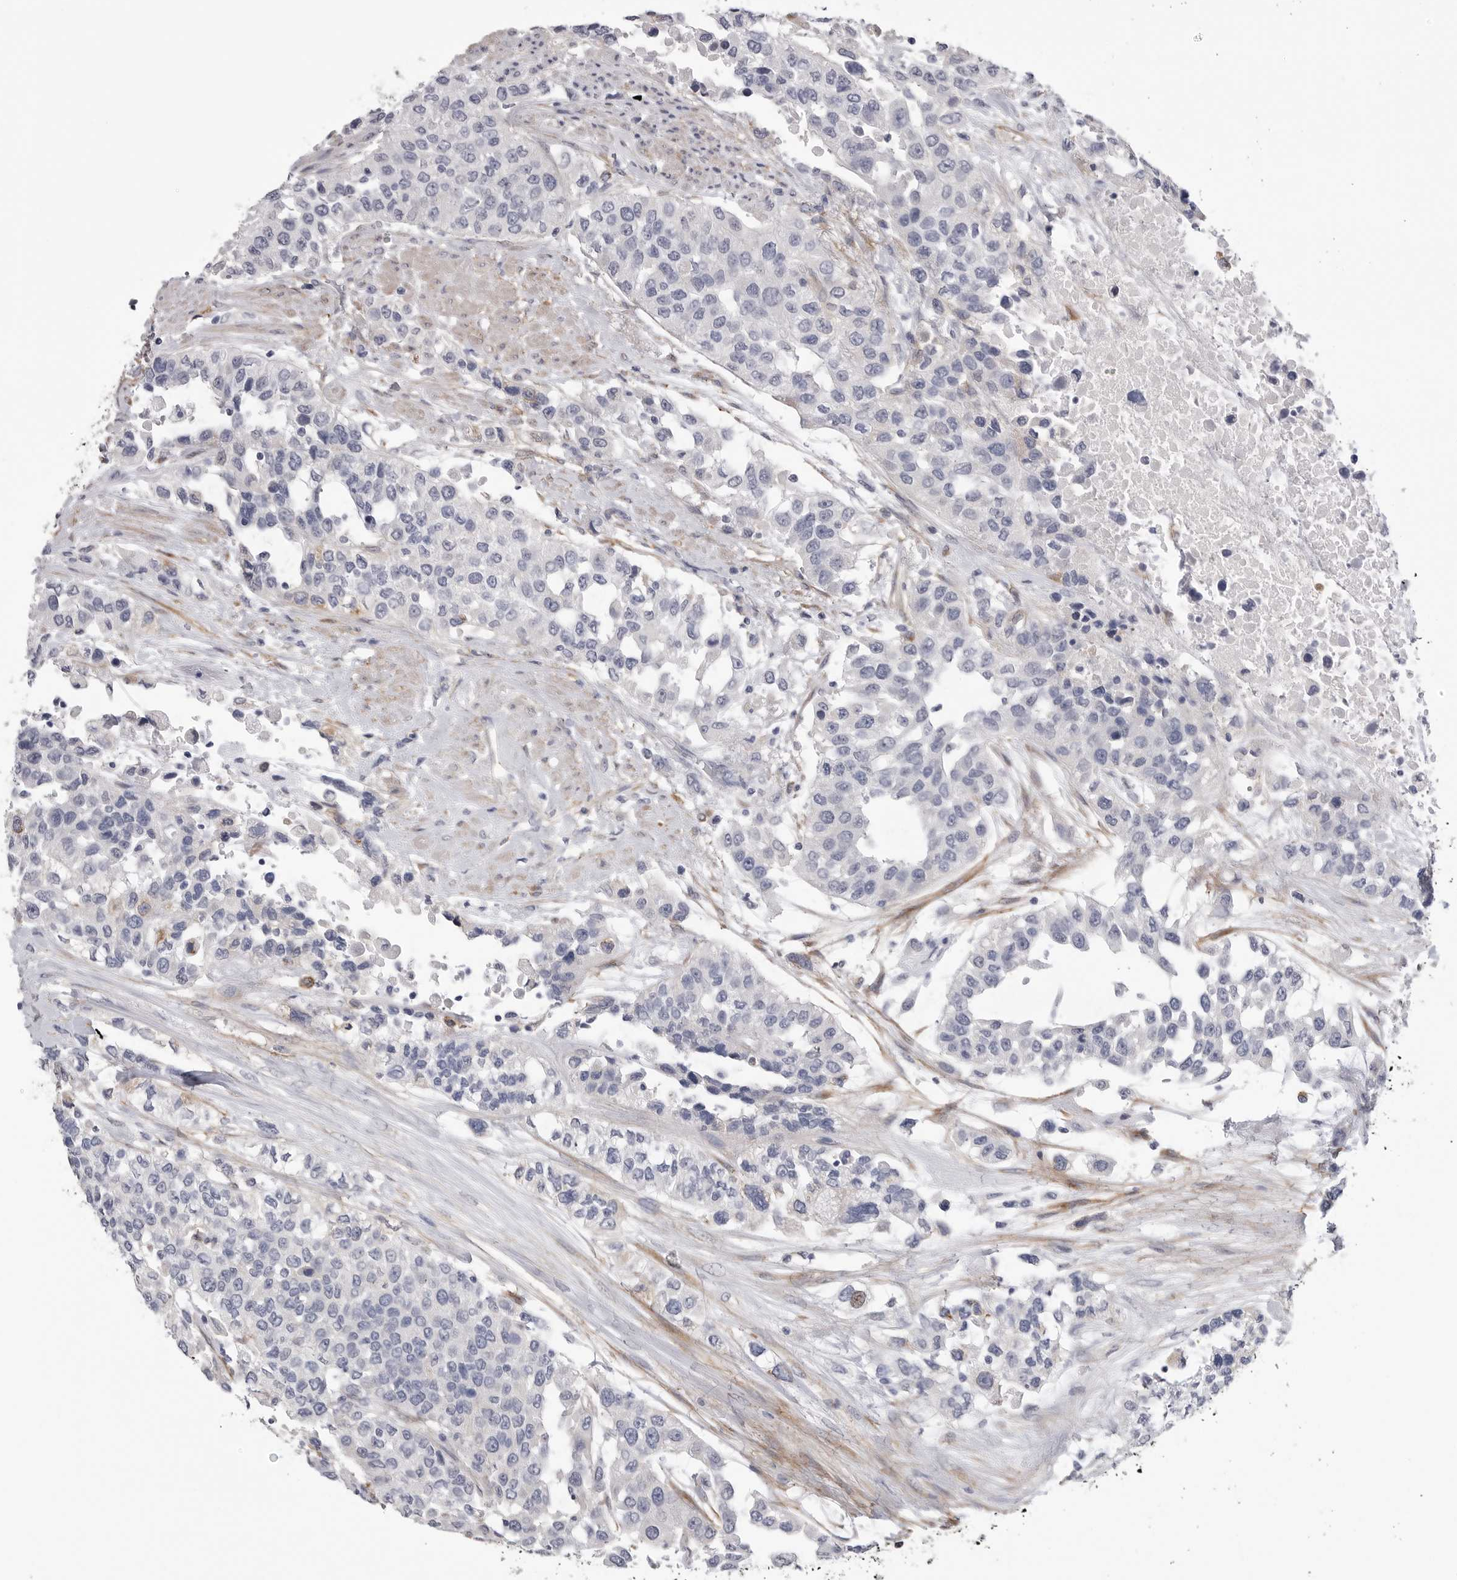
{"staining": {"intensity": "negative", "quantity": "none", "location": "none"}, "tissue": "urothelial cancer", "cell_type": "Tumor cells", "image_type": "cancer", "snomed": [{"axis": "morphology", "description": "Urothelial carcinoma, High grade"}, {"axis": "topography", "description": "Urinary bladder"}], "caption": "This is a micrograph of immunohistochemistry (IHC) staining of urothelial carcinoma (high-grade), which shows no positivity in tumor cells.", "gene": "AKAP12", "patient": {"sex": "female", "age": 80}}